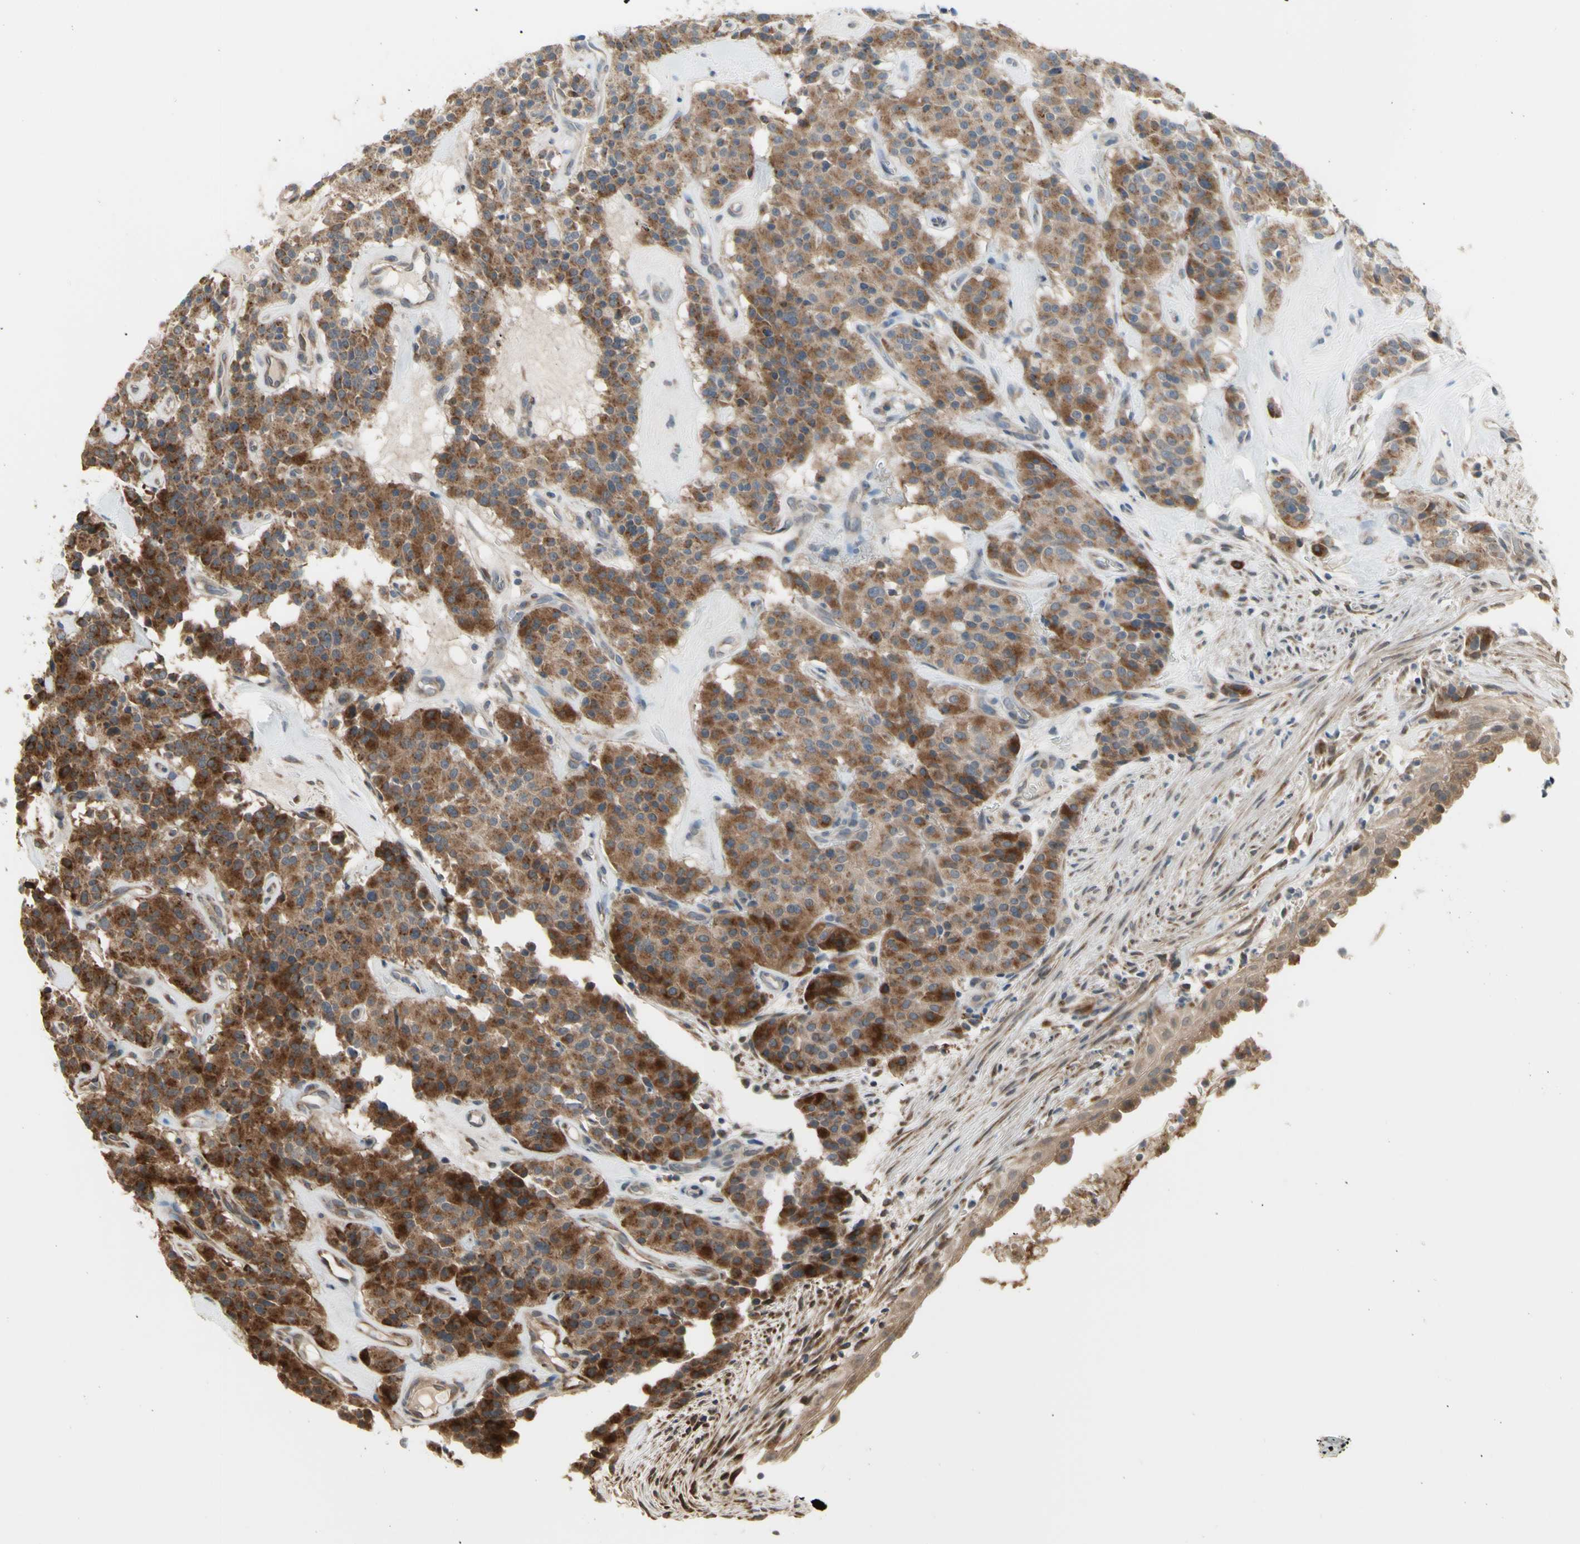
{"staining": {"intensity": "strong", "quantity": ">75%", "location": "cytoplasmic/membranous"}, "tissue": "carcinoid", "cell_type": "Tumor cells", "image_type": "cancer", "snomed": [{"axis": "morphology", "description": "Carcinoid, malignant, NOS"}, {"axis": "topography", "description": "Lung"}], "caption": "A brown stain labels strong cytoplasmic/membranous expression of a protein in human carcinoid tumor cells. Using DAB (brown) and hematoxylin (blue) stains, captured at high magnification using brightfield microscopy.", "gene": "SLC39A9", "patient": {"sex": "male", "age": 30}}